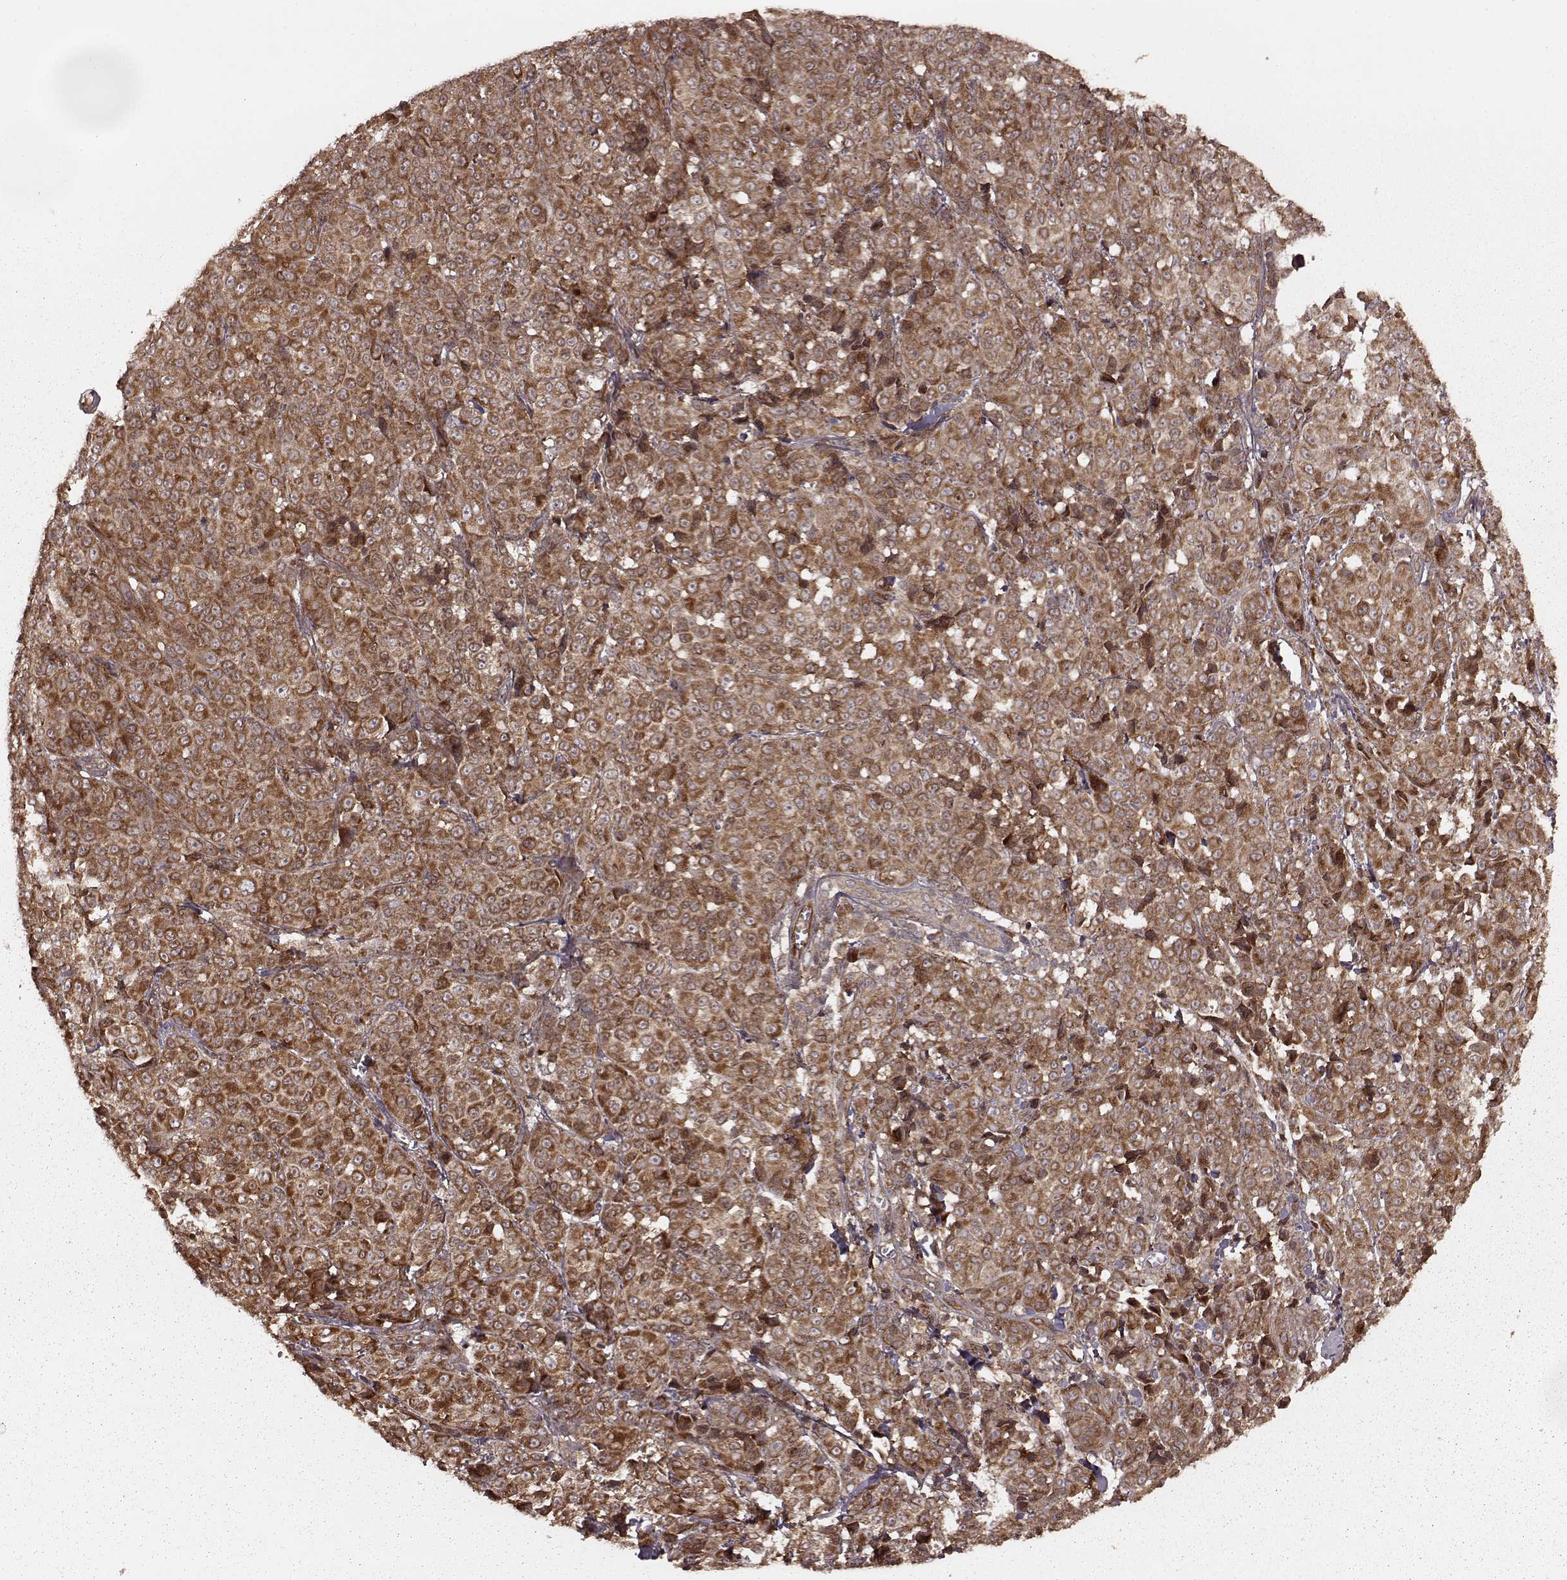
{"staining": {"intensity": "strong", "quantity": ">75%", "location": "cytoplasmic/membranous"}, "tissue": "melanoma", "cell_type": "Tumor cells", "image_type": "cancer", "snomed": [{"axis": "morphology", "description": "Malignant melanoma, NOS"}, {"axis": "topography", "description": "Skin"}], "caption": "A high amount of strong cytoplasmic/membranous expression is present in approximately >75% of tumor cells in melanoma tissue.", "gene": "AGPAT1", "patient": {"sex": "male", "age": 89}}